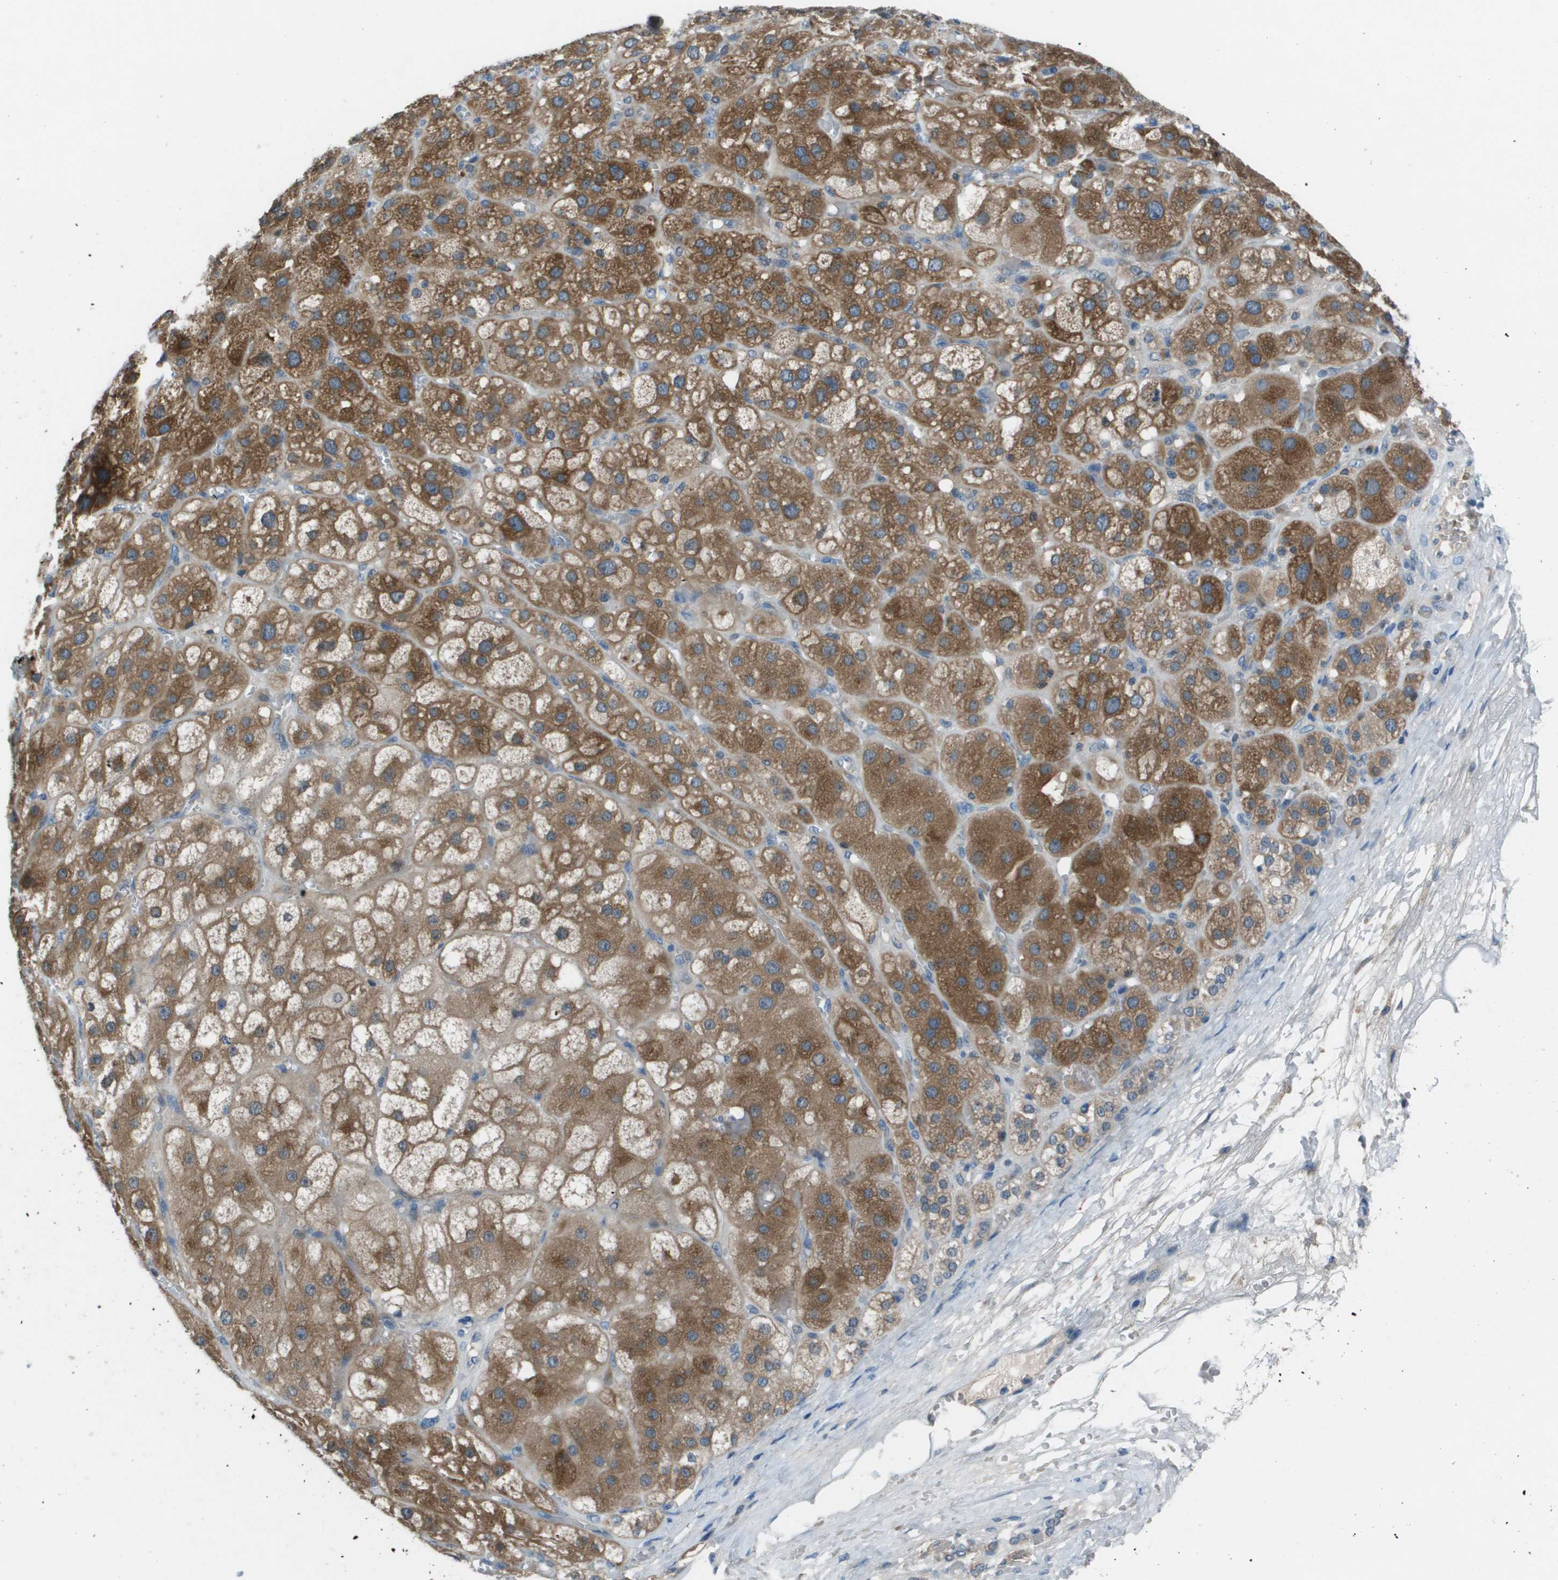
{"staining": {"intensity": "moderate", "quantity": ">75%", "location": "cytoplasmic/membranous"}, "tissue": "adrenal gland", "cell_type": "Glandular cells", "image_type": "normal", "snomed": [{"axis": "morphology", "description": "Normal tissue, NOS"}, {"axis": "topography", "description": "Adrenal gland"}], "caption": "An IHC photomicrograph of unremarkable tissue is shown. Protein staining in brown highlights moderate cytoplasmic/membranous positivity in adrenal gland within glandular cells.", "gene": "CAMK4", "patient": {"sex": "female", "age": 47}}